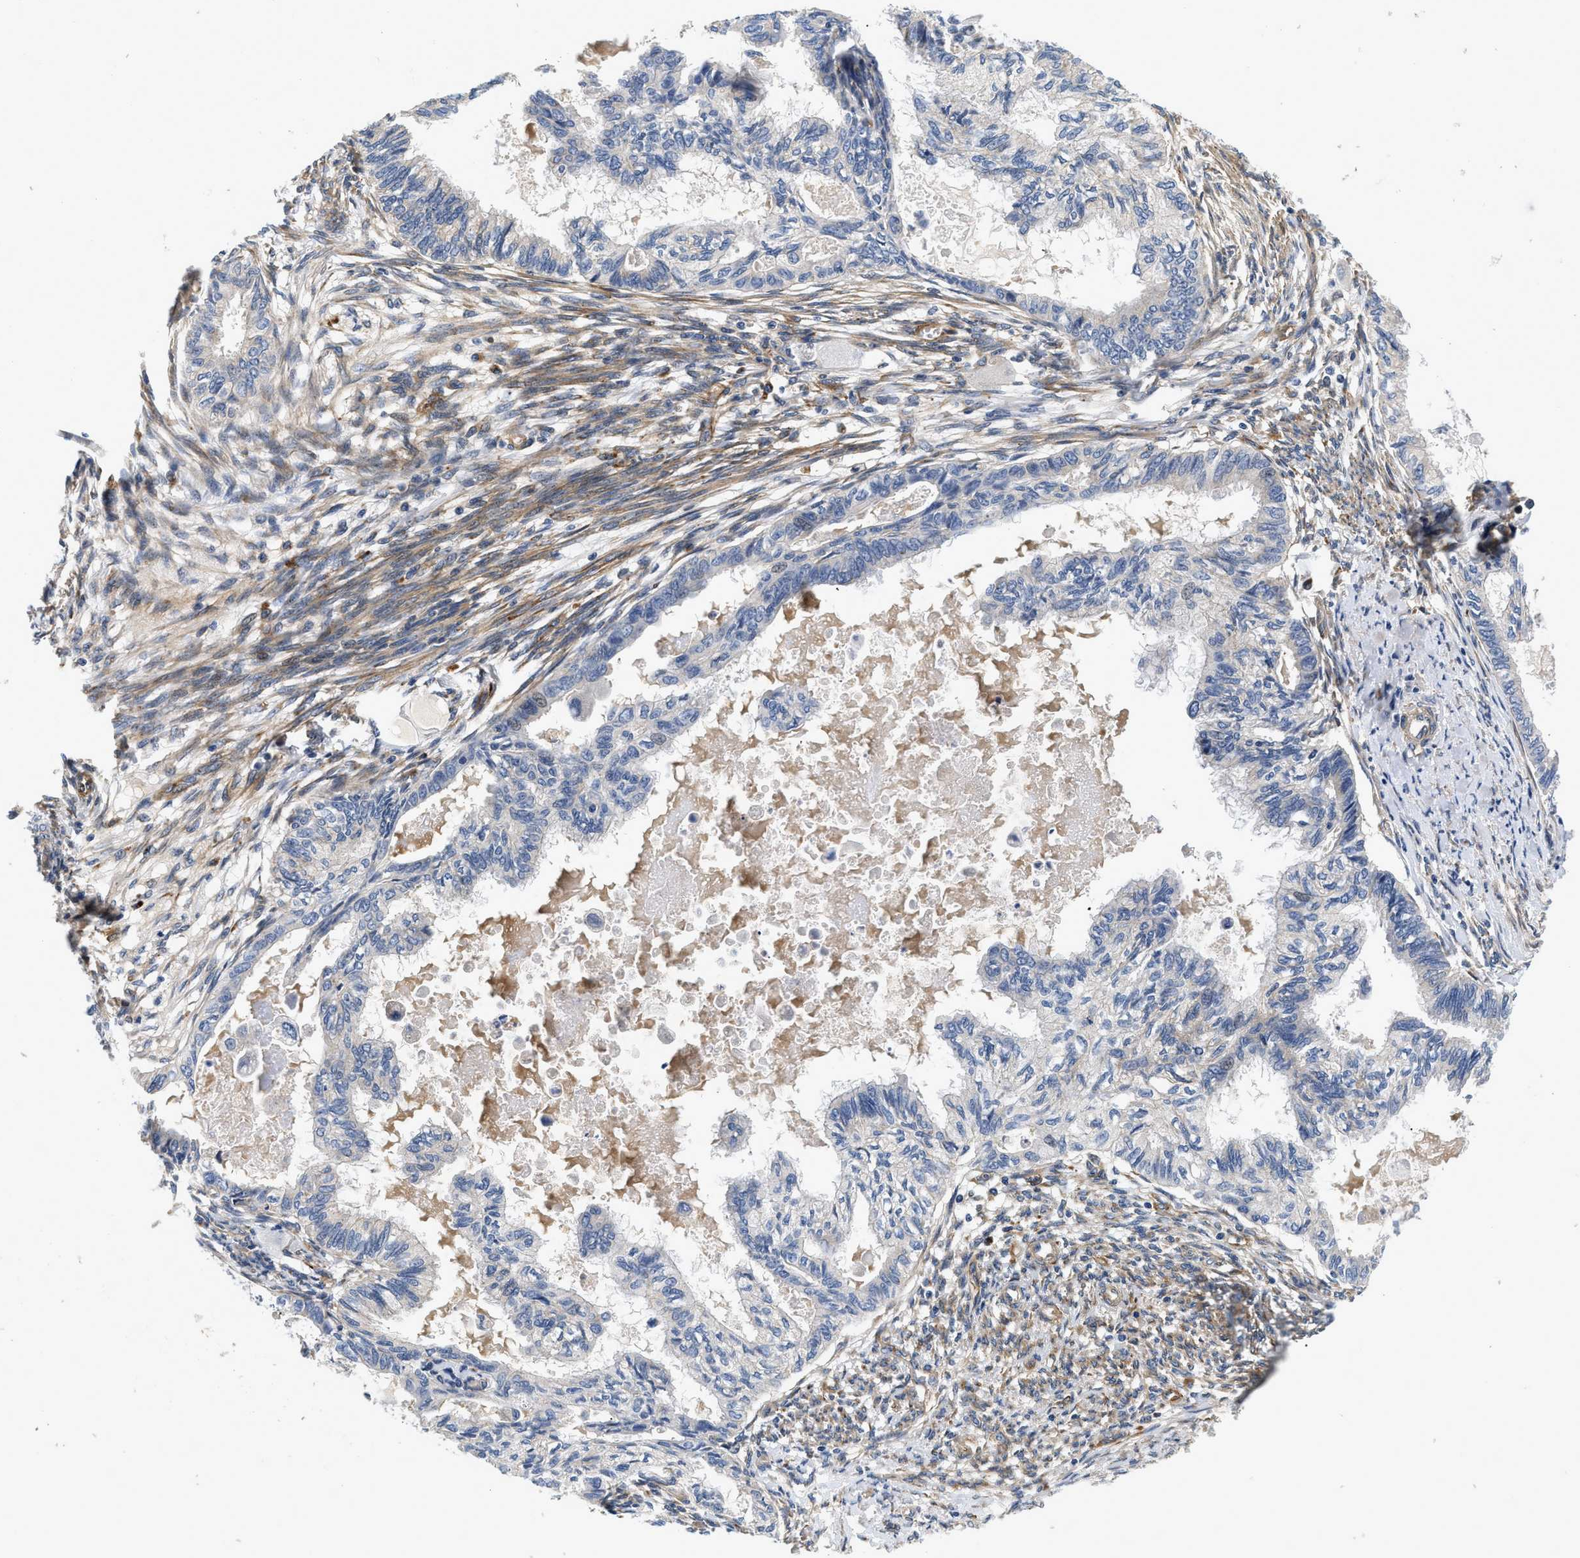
{"staining": {"intensity": "weak", "quantity": "25%-75%", "location": "cytoplasmic/membranous"}, "tissue": "cervical cancer", "cell_type": "Tumor cells", "image_type": "cancer", "snomed": [{"axis": "morphology", "description": "Normal tissue, NOS"}, {"axis": "morphology", "description": "Adenocarcinoma, NOS"}, {"axis": "topography", "description": "Cervix"}, {"axis": "topography", "description": "Endometrium"}], "caption": "Adenocarcinoma (cervical) stained with a protein marker demonstrates weak staining in tumor cells.", "gene": "NME6", "patient": {"sex": "female", "age": 86}}